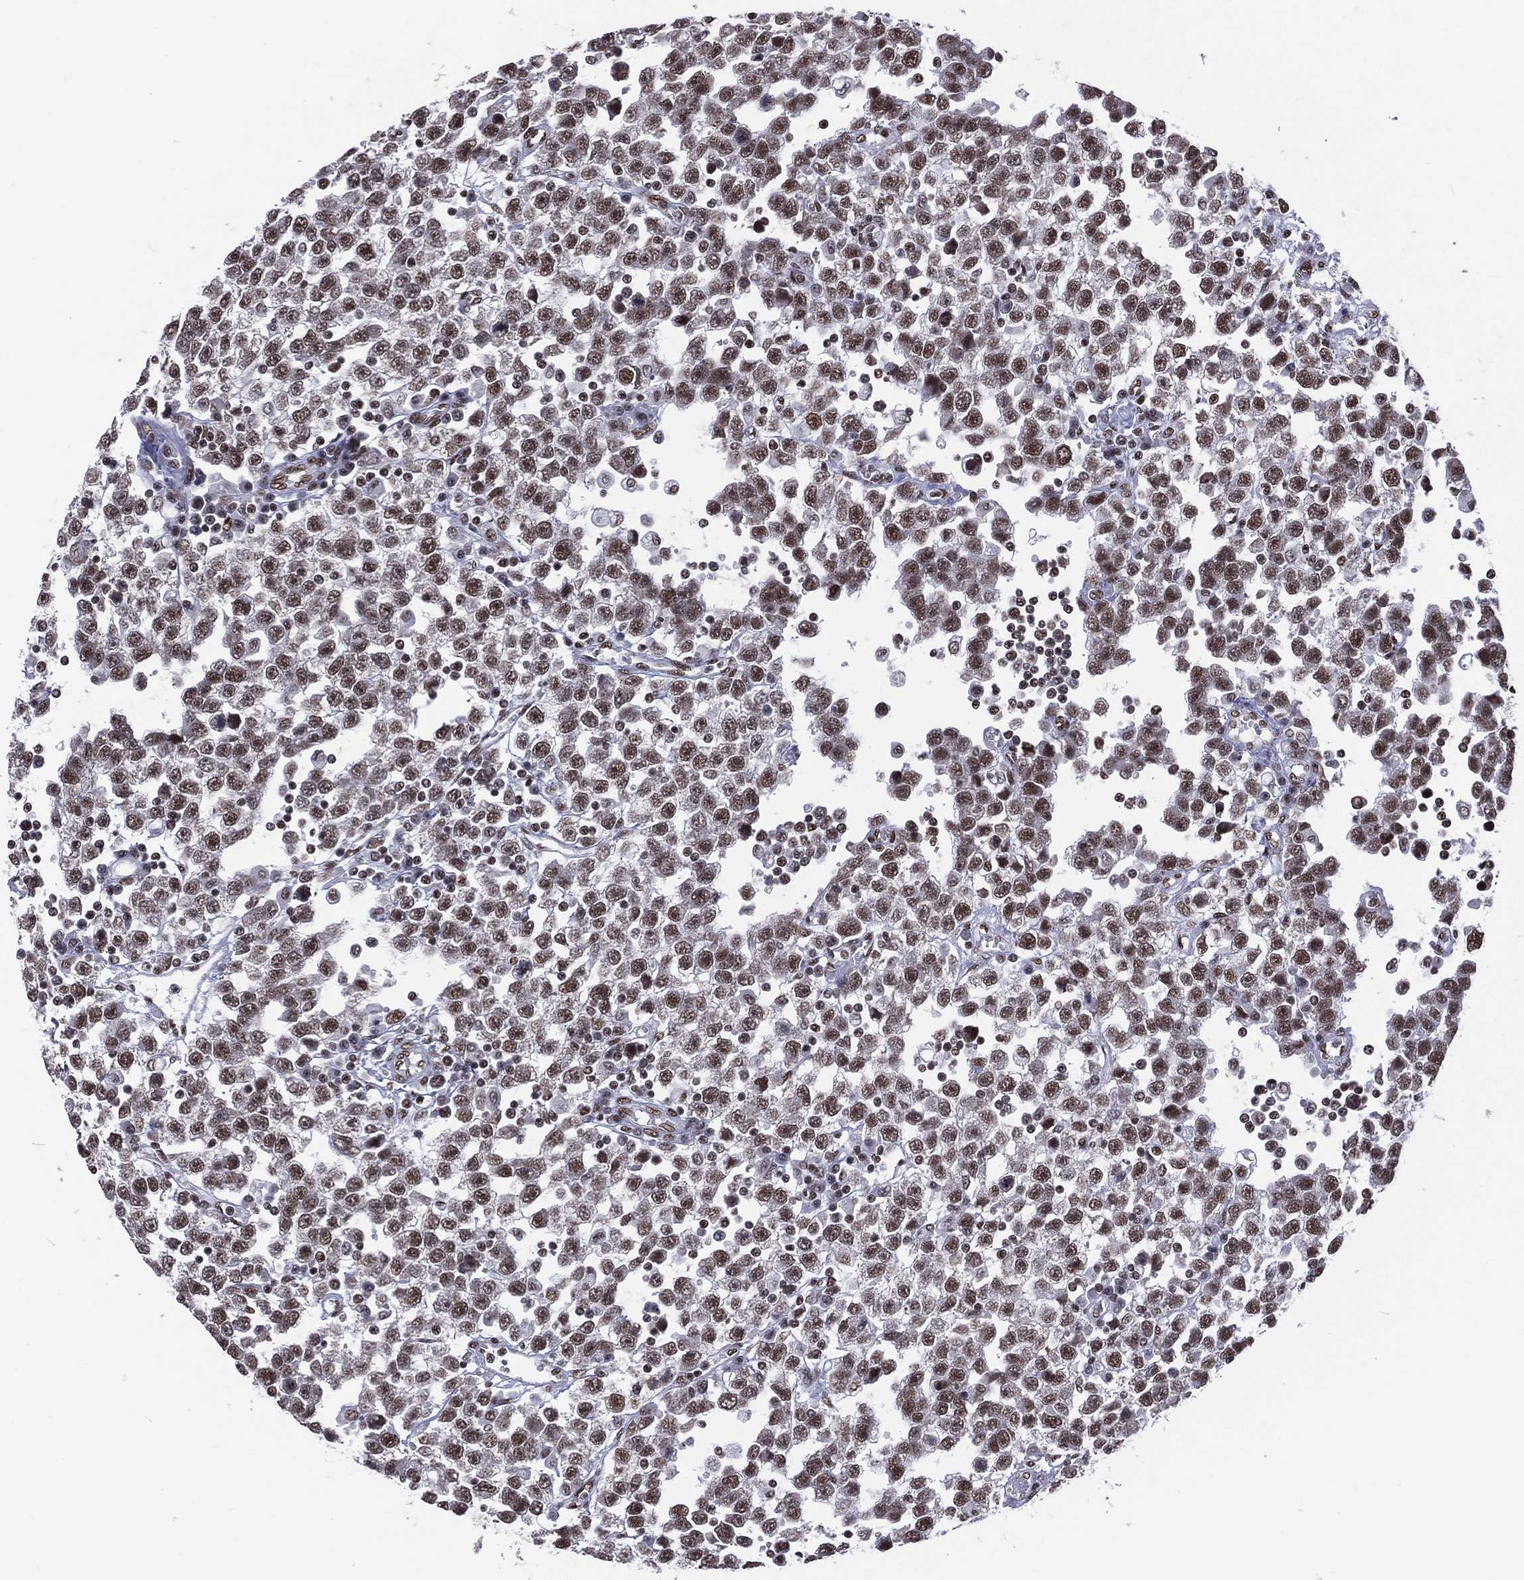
{"staining": {"intensity": "moderate", "quantity": "25%-75%", "location": "nuclear"}, "tissue": "testis cancer", "cell_type": "Tumor cells", "image_type": "cancer", "snomed": [{"axis": "morphology", "description": "Seminoma, NOS"}, {"axis": "topography", "description": "Testis"}], "caption": "Protein expression analysis of human testis cancer reveals moderate nuclear positivity in approximately 25%-75% of tumor cells.", "gene": "ZNF7", "patient": {"sex": "male", "age": 34}}